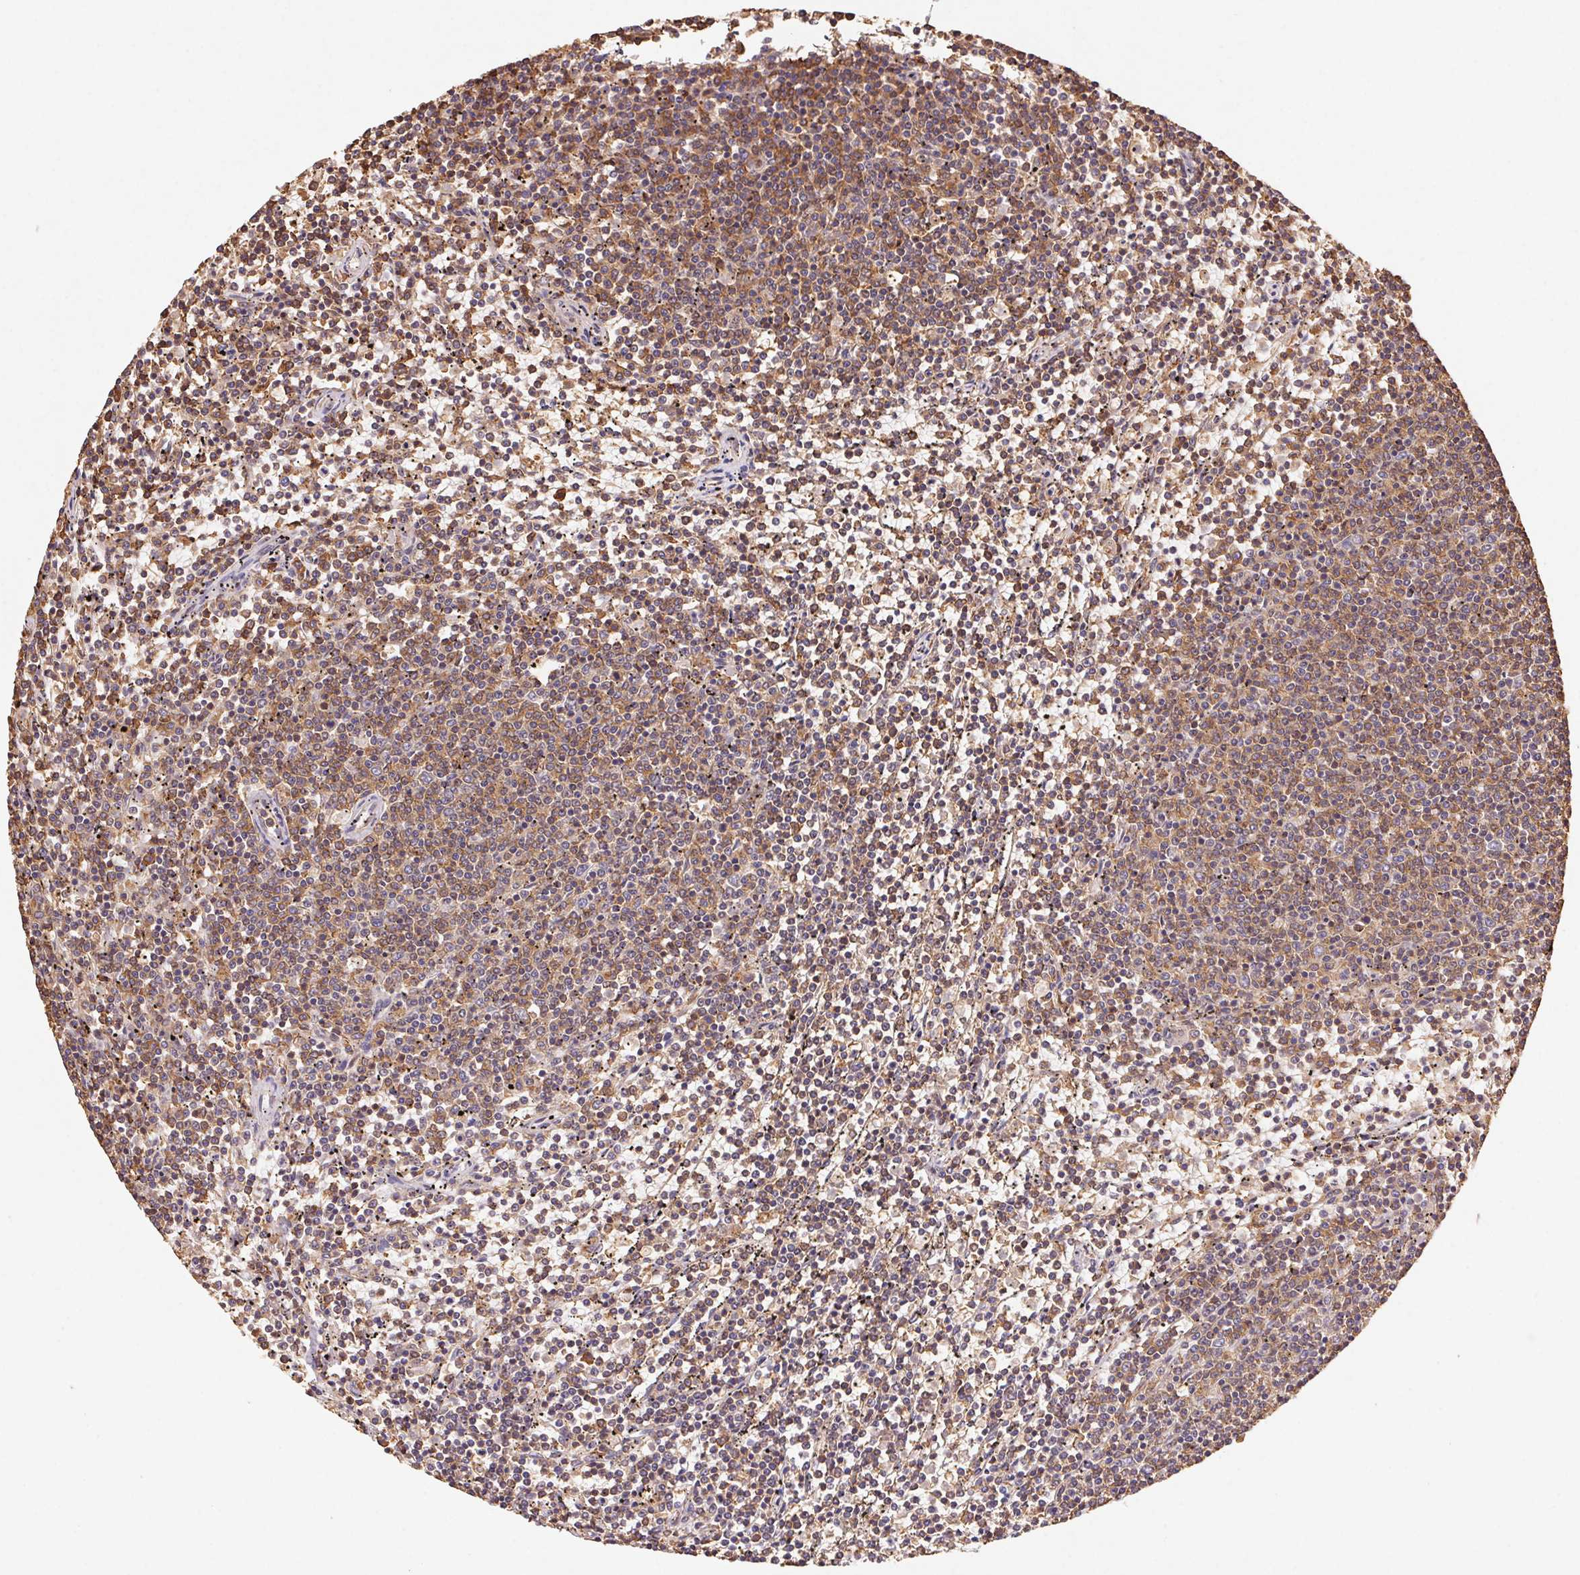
{"staining": {"intensity": "moderate", "quantity": "25%-75%", "location": "cytoplasmic/membranous"}, "tissue": "lymphoma", "cell_type": "Tumor cells", "image_type": "cancer", "snomed": [{"axis": "morphology", "description": "Malignant lymphoma, non-Hodgkin's type, Low grade"}, {"axis": "topography", "description": "Spleen"}], "caption": "Immunohistochemistry micrograph of neoplastic tissue: lymphoma stained using immunohistochemistry reveals medium levels of moderate protein expression localized specifically in the cytoplasmic/membranous of tumor cells, appearing as a cytoplasmic/membranous brown color.", "gene": "ATG10", "patient": {"sex": "female", "age": 50}}